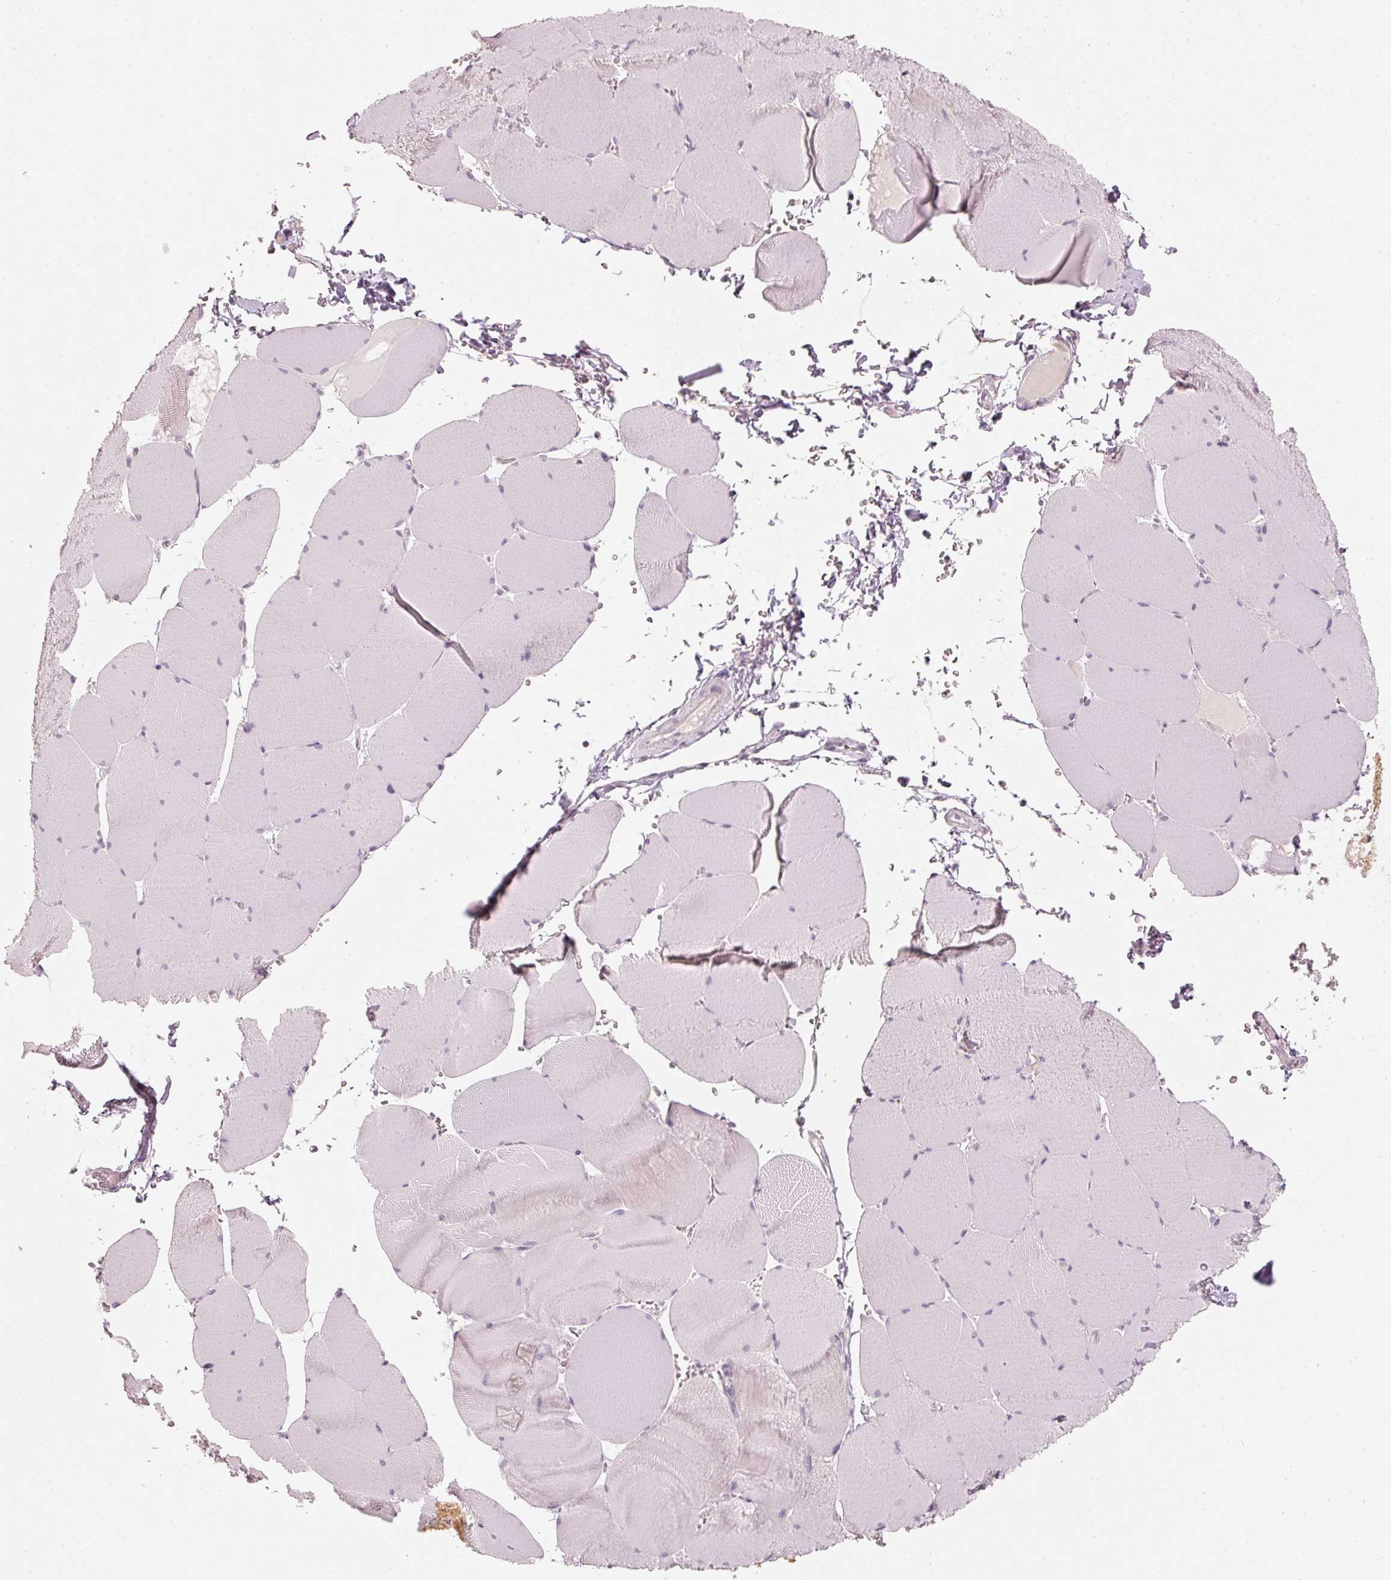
{"staining": {"intensity": "negative", "quantity": "none", "location": "none"}, "tissue": "skeletal muscle", "cell_type": "Myocytes", "image_type": "normal", "snomed": [{"axis": "morphology", "description": "Normal tissue, NOS"}, {"axis": "topography", "description": "Skeletal muscle"}, {"axis": "topography", "description": "Head-Neck"}], "caption": "Immunohistochemistry of benign skeletal muscle shows no positivity in myocytes.", "gene": "STEAP1", "patient": {"sex": "male", "age": 66}}